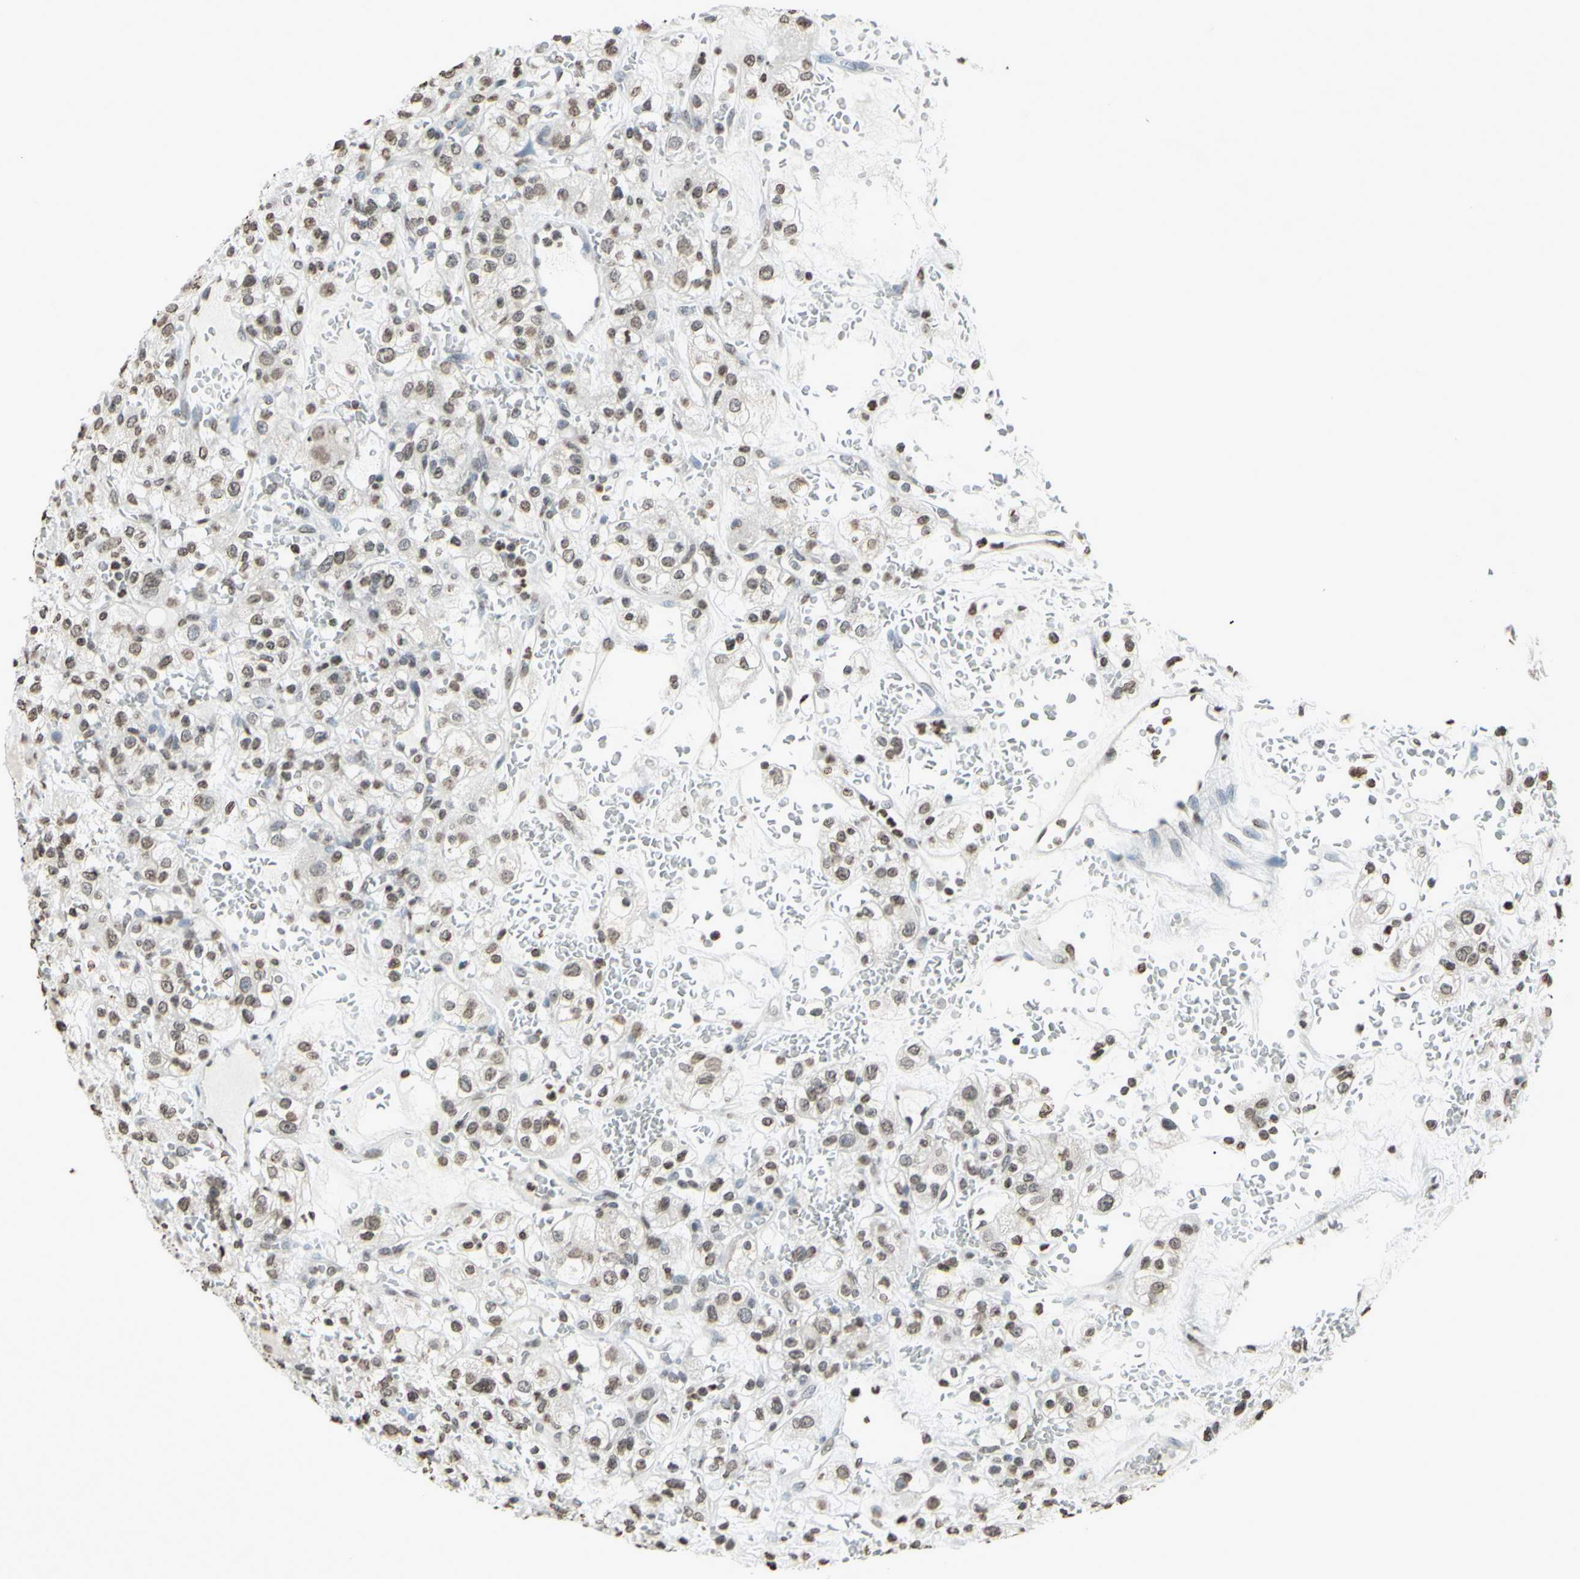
{"staining": {"intensity": "weak", "quantity": "25%-75%", "location": "nuclear"}, "tissue": "renal cancer", "cell_type": "Tumor cells", "image_type": "cancer", "snomed": [{"axis": "morphology", "description": "Normal tissue, NOS"}, {"axis": "morphology", "description": "Adenocarcinoma, NOS"}, {"axis": "topography", "description": "Kidney"}], "caption": "Immunohistochemical staining of renal adenocarcinoma shows low levels of weak nuclear expression in about 25%-75% of tumor cells.", "gene": "CD79B", "patient": {"sex": "female", "age": 72}}